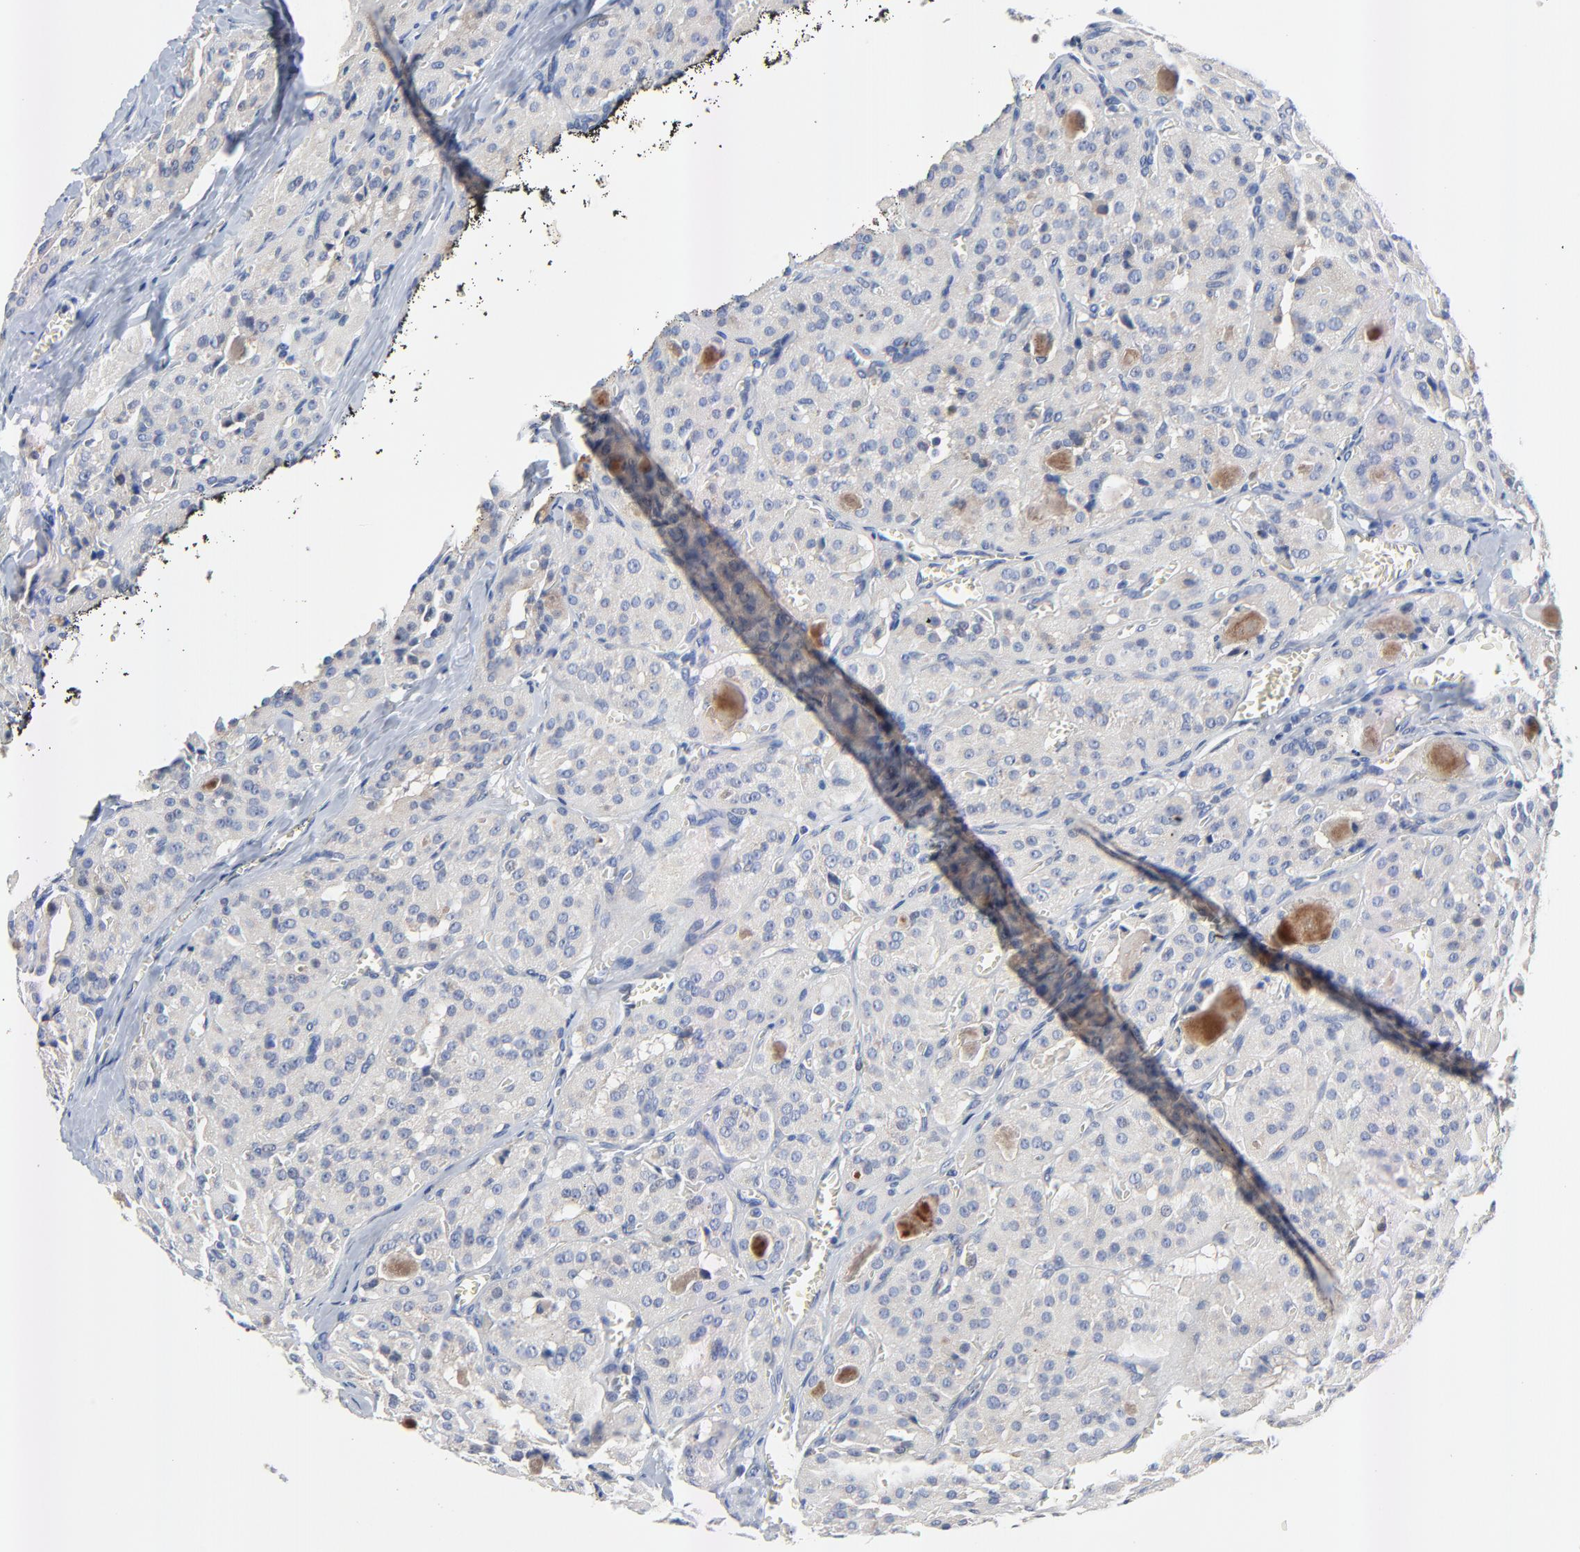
{"staining": {"intensity": "negative", "quantity": "none", "location": "none"}, "tissue": "thyroid cancer", "cell_type": "Tumor cells", "image_type": "cancer", "snomed": [{"axis": "morphology", "description": "Carcinoma, NOS"}, {"axis": "topography", "description": "Thyroid gland"}], "caption": "Immunohistochemistry (IHC) of human thyroid carcinoma reveals no expression in tumor cells. Brightfield microscopy of immunohistochemistry stained with DAB (brown) and hematoxylin (blue), captured at high magnification.", "gene": "VAV2", "patient": {"sex": "male", "age": 76}}